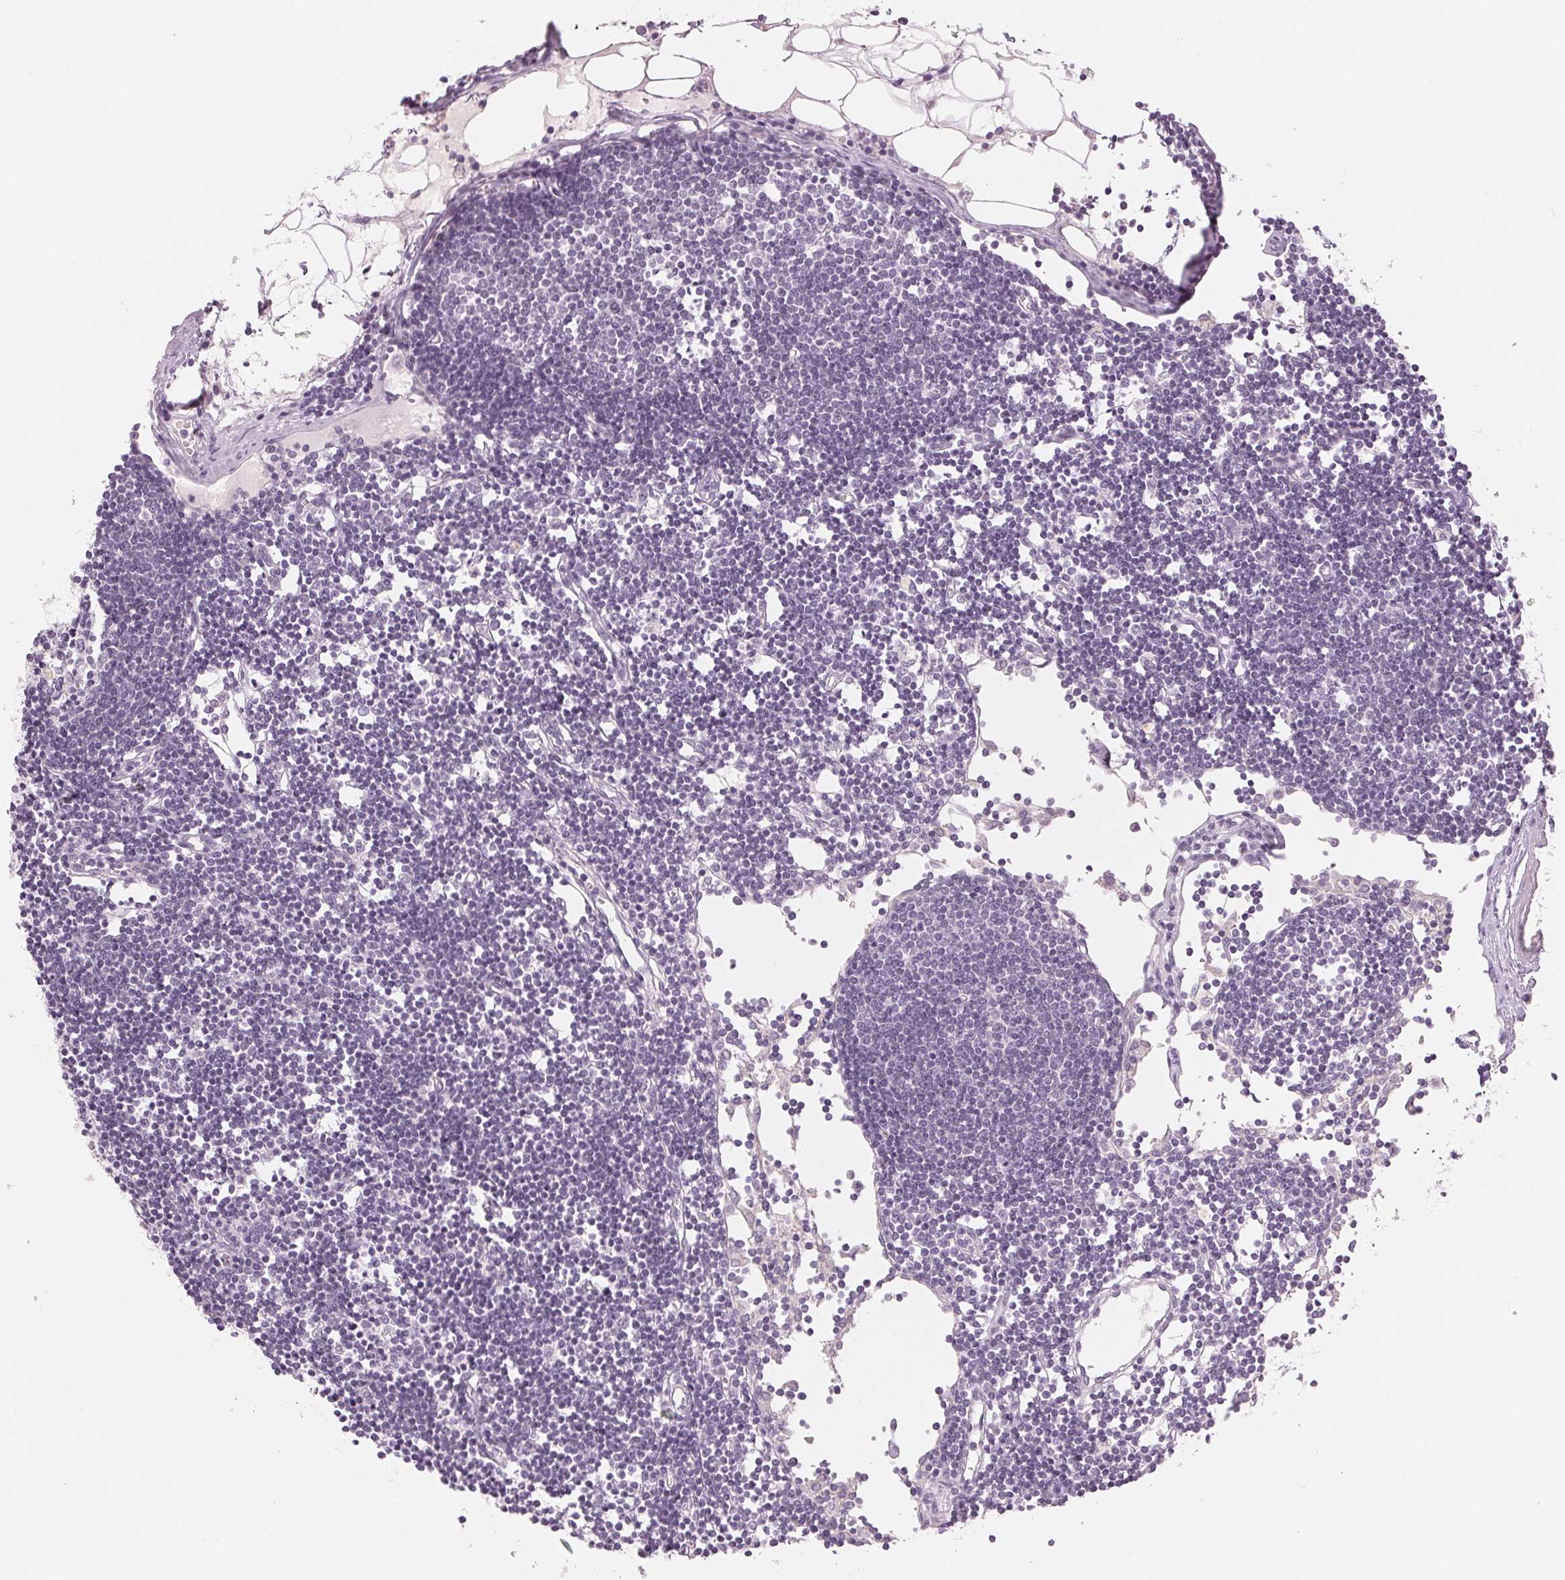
{"staining": {"intensity": "negative", "quantity": "none", "location": "none"}, "tissue": "lymph node", "cell_type": "Germinal center cells", "image_type": "normal", "snomed": [{"axis": "morphology", "description": "Normal tissue, NOS"}, {"axis": "topography", "description": "Lymph node"}], "caption": "Immunohistochemical staining of normal lymph node shows no significant staining in germinal center cells. (Stains: DAB (3,3'-diaminobenzidine) immunohistochemistry (IHC) with hematoxylin counter stain, Microscopy: brightfield microscopy at high magnification).", "gene": "MAP1LC3A", "patient": {"sex": "female", "age": 65}}